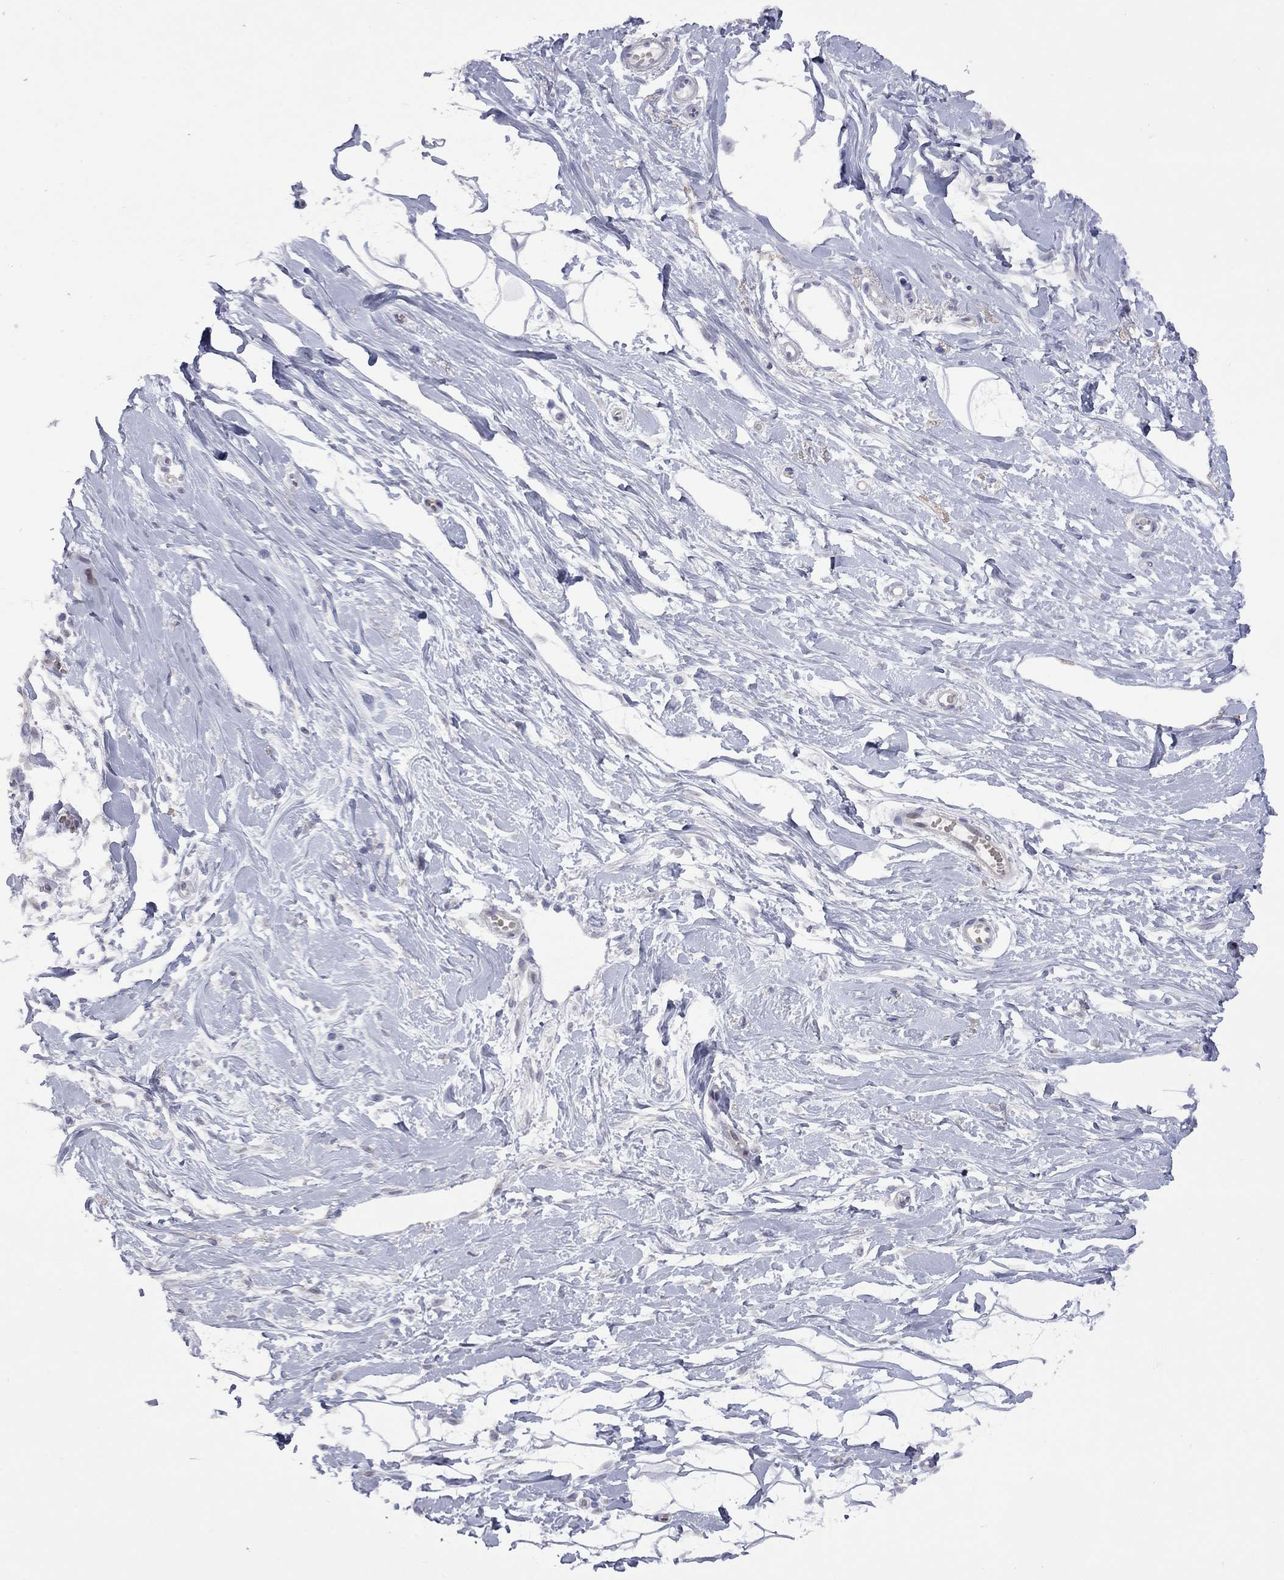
{"staining": {"intensity": "negative", "quantity": "none", "location": "none"}, "tissue": "breast", "cell_type": "Adipocytes", "image_type": "normal", "snomed": [{"axis": "morphology", "description": "Normal tissue, NOS"}, {"axis": "topography", "description": "Breast"}], "caption": "Immunohistochemistry (IHC) micrograph of unremarkable breast: breast stained with DAB (3,3'-diaminobenzidine) exhibits no significant protein positivity in adipocytes.", "gene": "CTNNBIP1", "patient": {"sex": "female", "age": 49}}